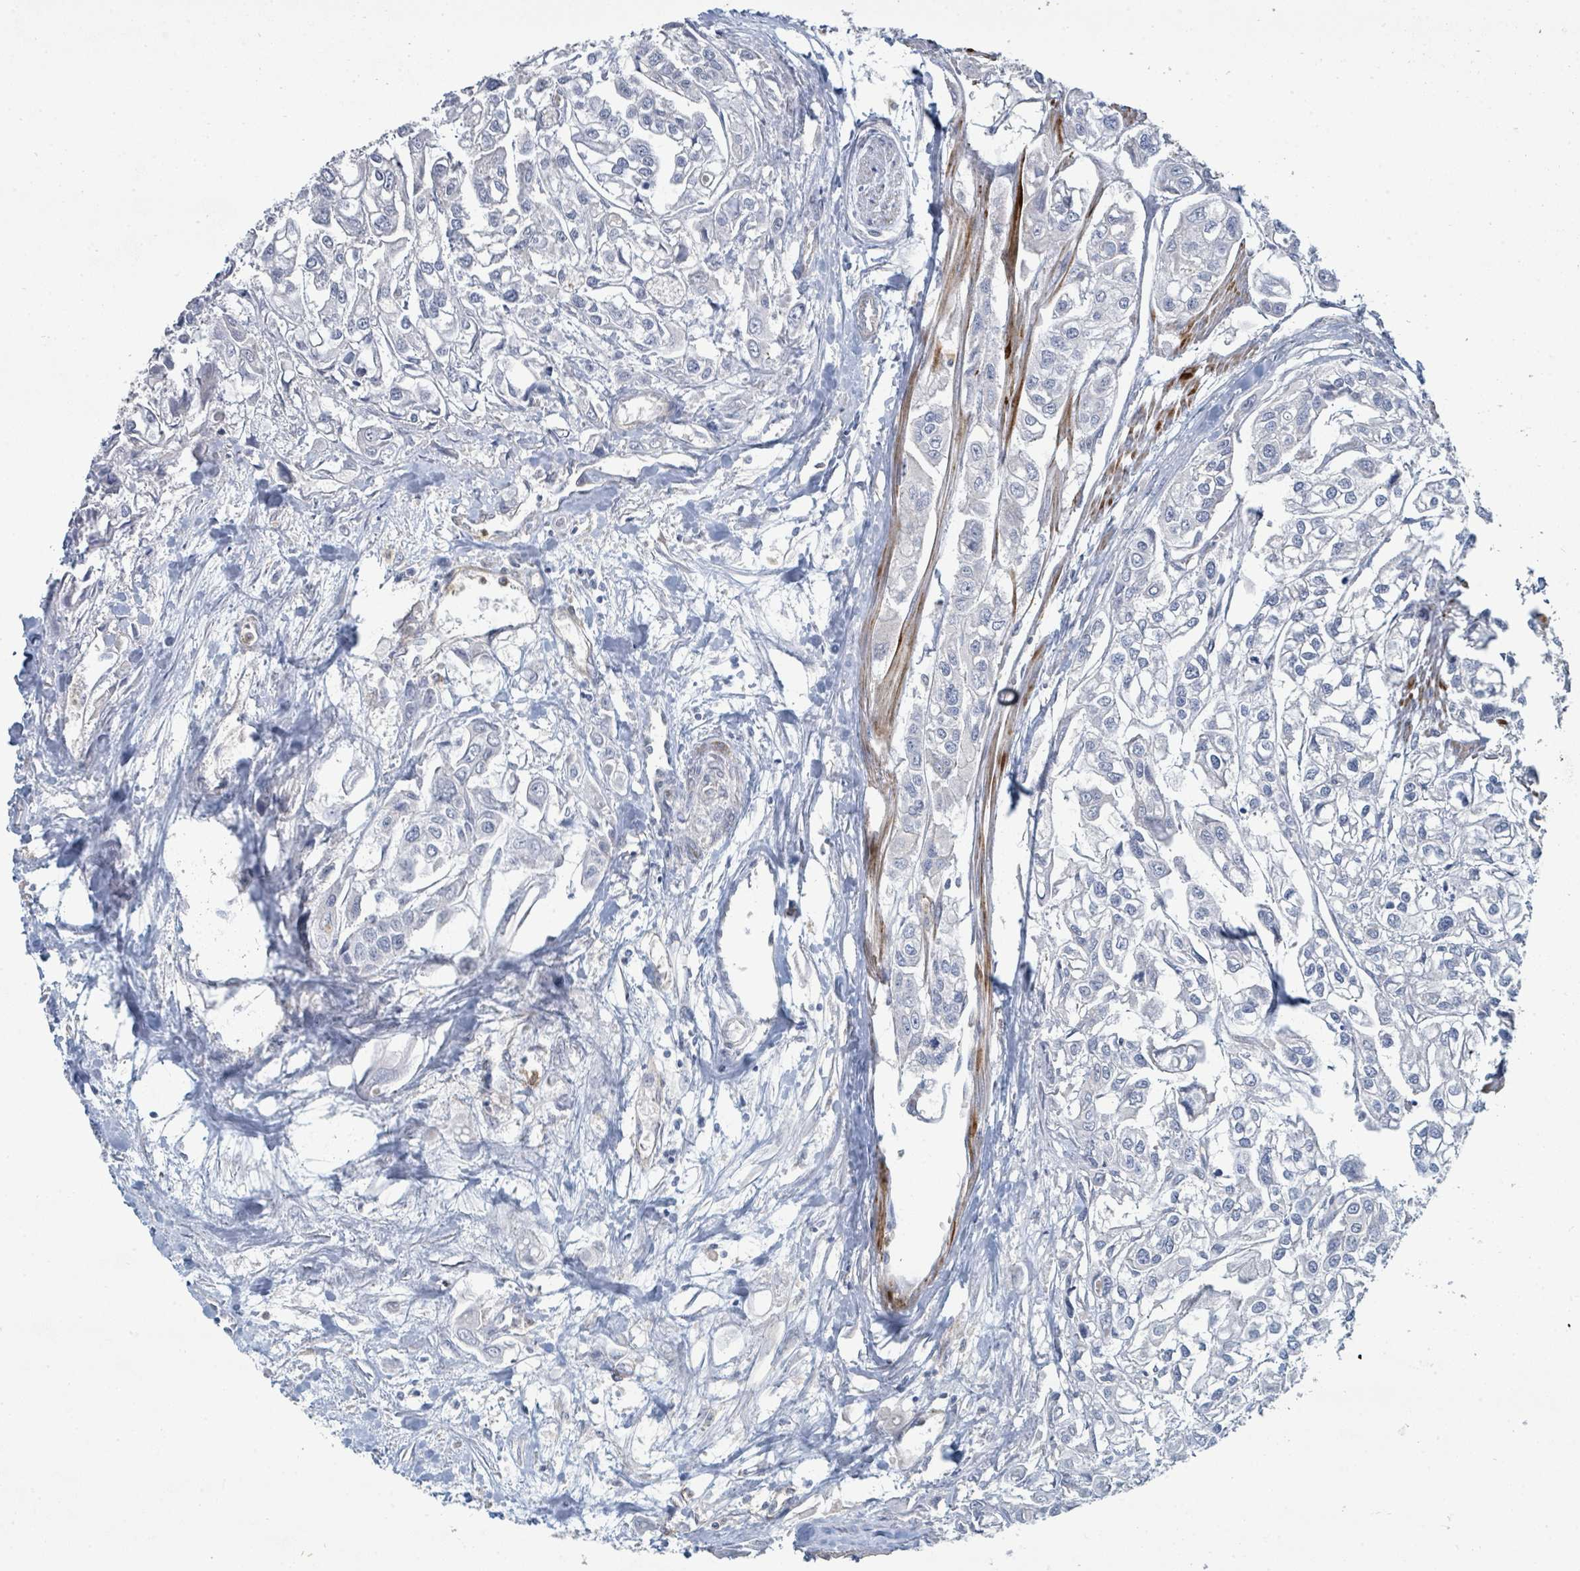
{"staining": {"intensity": "negative", "quantity": "none", "location": "none"}, "tissue": "urothelial cancer", "cell_type": "Tumor cells", "image_type": "cancer", "snomed": [{"axis": "morphology", "description": "Urothelial carcinoma, High grade"}, {"axis": "topography", "description": "Urinary bladder"}], "caption": "DAB (3,3'-diaminobenzidine) immunohistochemical staining of urothelial carcinoma (high-grade) shows no significant positivity in tumor cells. (Stains: DAB IHC with hematoxylin counter stain, Microscopy: brightfield microscopy at high magnification).", "gene": "IFIT1", "patient": {"sex": "male", "age": 67}}